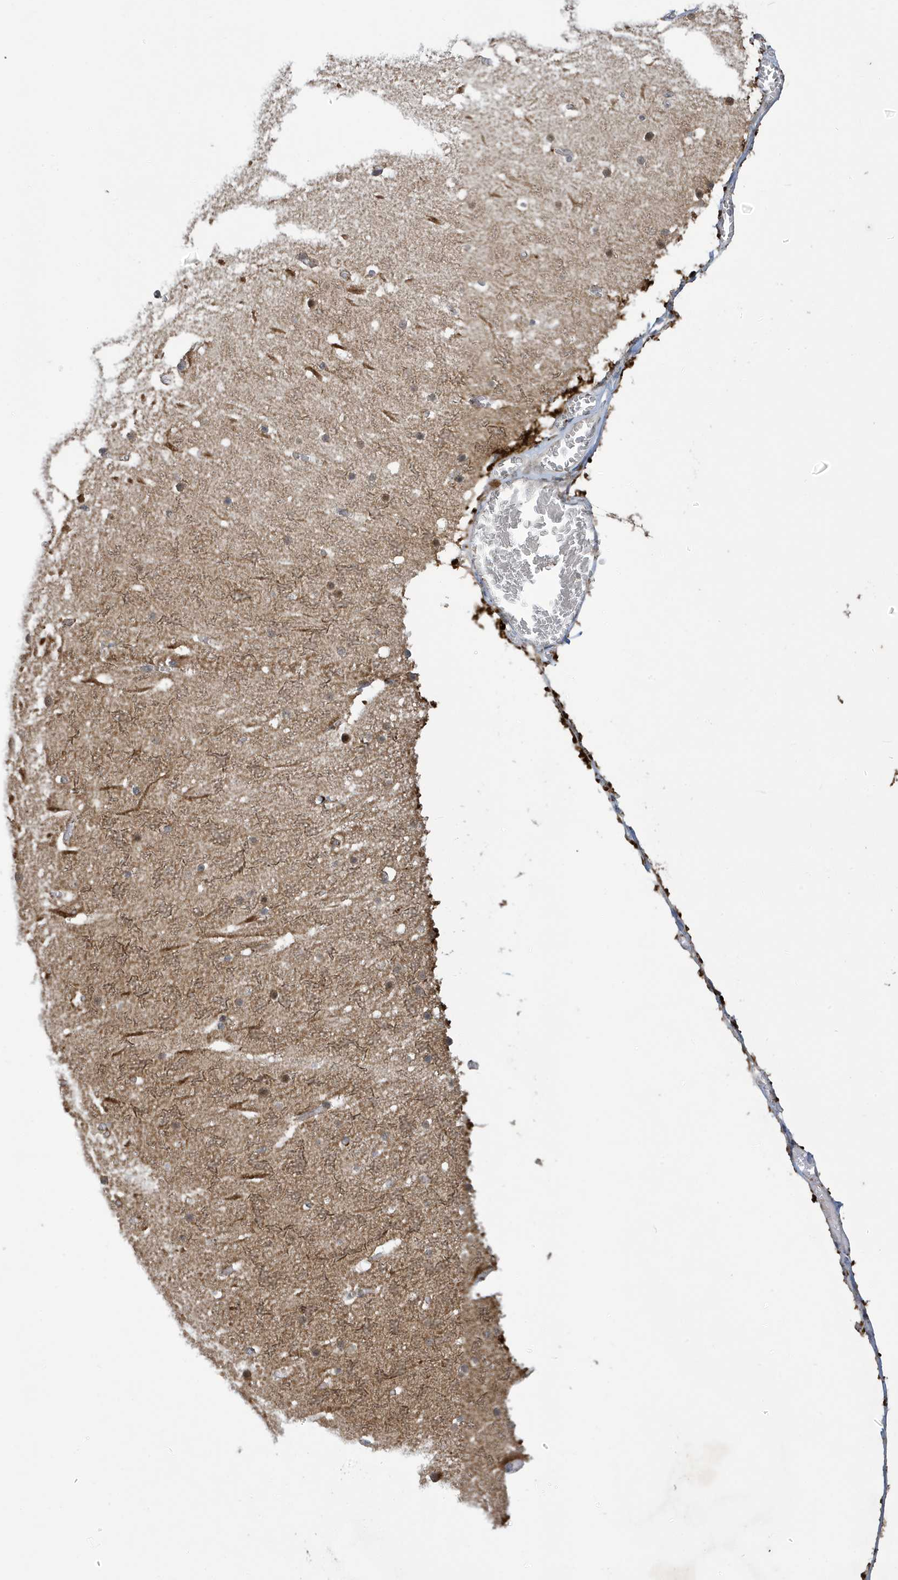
{"staining": {"intensity": "moderate", "quantity": ">75%", "location": "cytoplasmic/membranous"}, "tissue": "cerebellum", "cell_type": "Cells in granular layer", "image_type": "normal", "snomed": [{"axis": "morphology", "description": "Normal tissue, NOS"}, {"axis": "topography", "description": "Cerebellum"}], "caption": "Protein expression analysis of unremarkable human cerebellum reveals moderate cytoplasmic/membranous positivity in approximately >75% of cells in granular layer. The staining was performed using DAB (3,3'-diaminobenzidine), with brown indicating positive protein expression. Nuclei are stained blue with hematoxylin.", "gene": "NCOA7", "patient": {"sex": "female", "age": 28}}